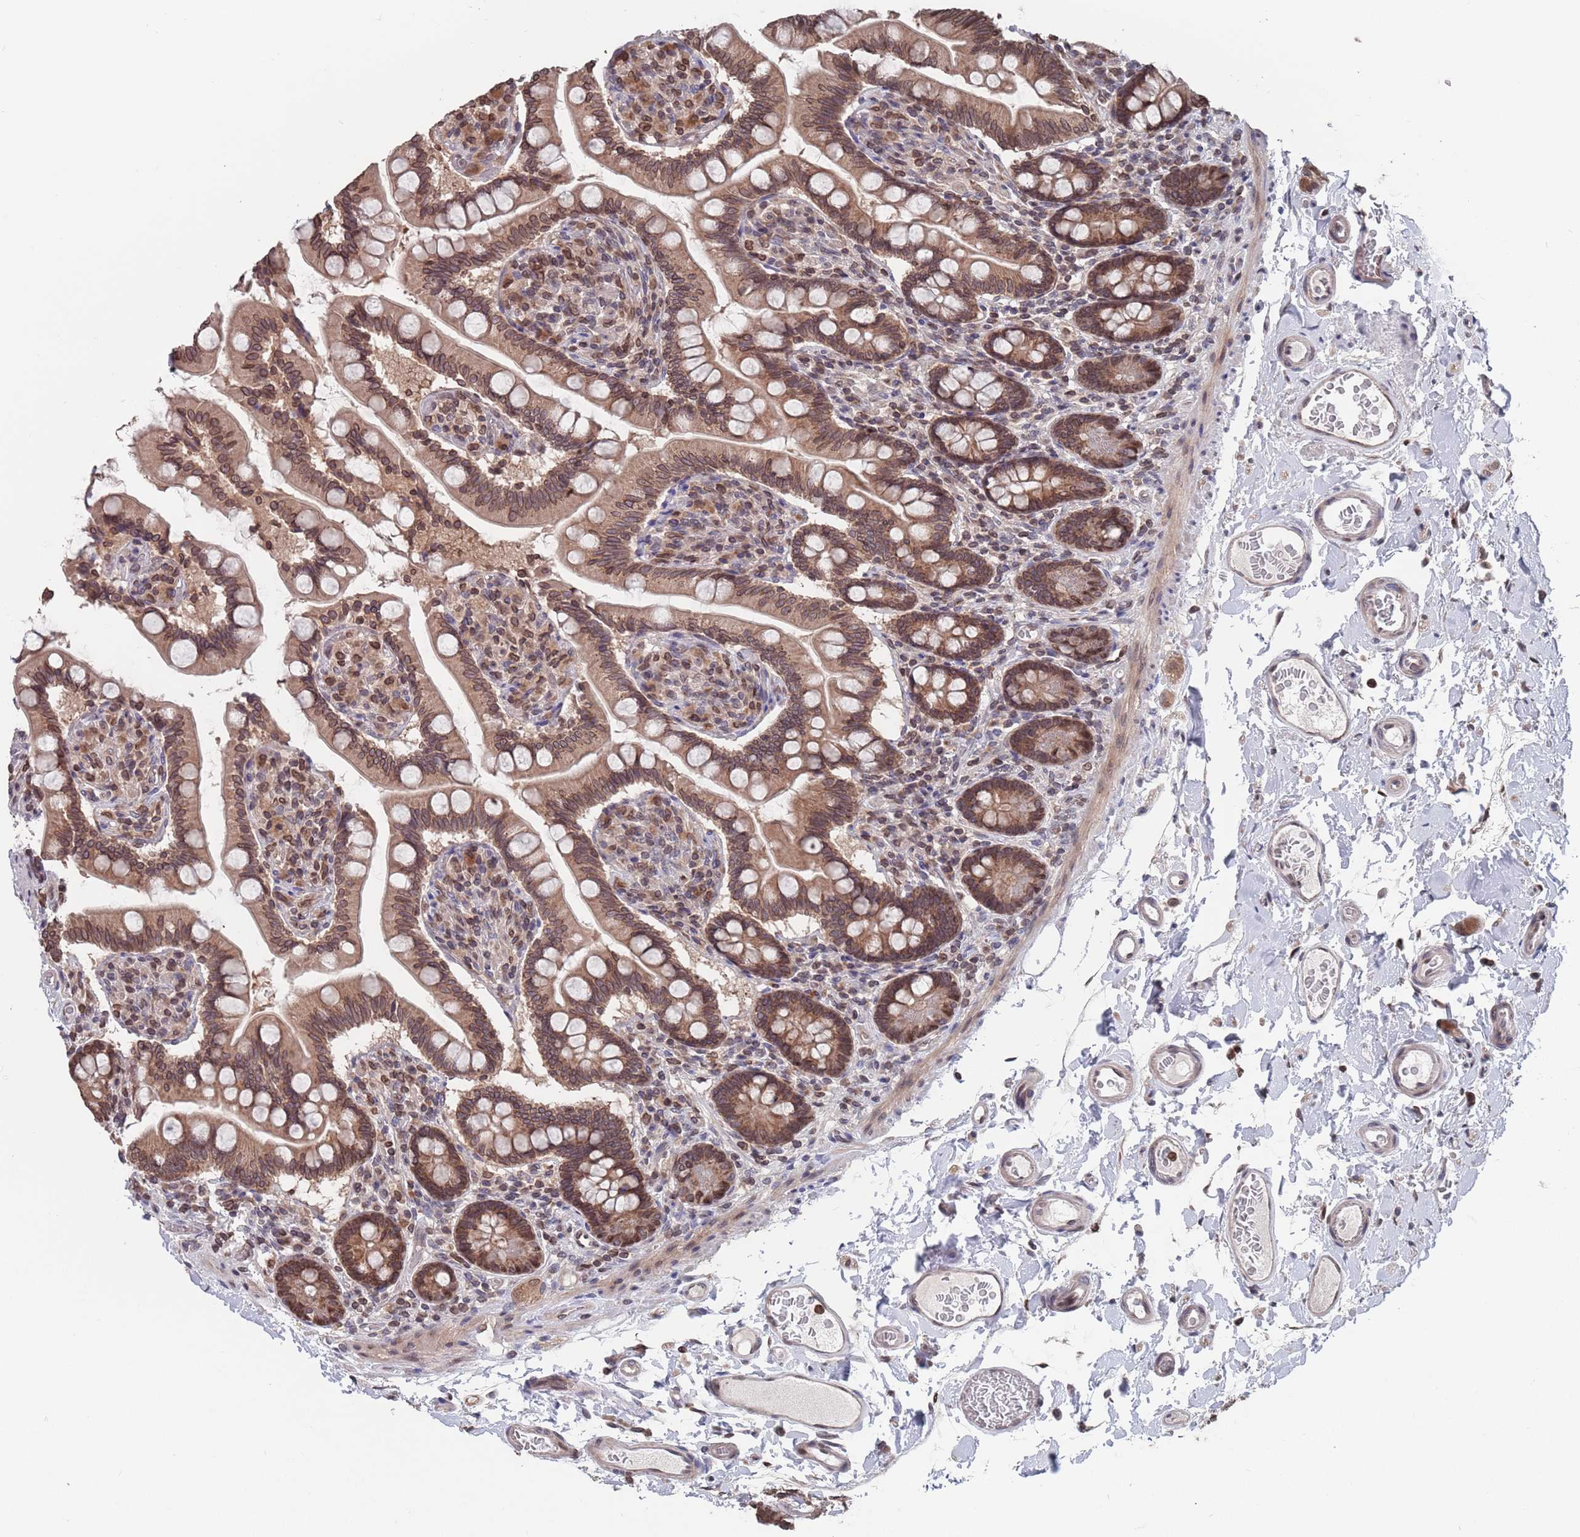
{"staining": {"intensity": "moderate", "quantity": ">75%", "location": "cytoplasmic/membranous,nuclear"}, "tissue": "small intestine", "cell_type": "Glandular cells", "image_type": "normal", "snomed": [{"axis": "morphology", "description": "Normal tissue, NOS"}, {"axis": "topography", "description": "Small intestine"}], "caption": "This histopathology image shows benign small intestine stained with immunohistochemistry to label a protein in brown. The cytoplasmic/membranous,nuclear of glandular cells show moderate positivity for the protein. Nuclei are counter-stained blue.", "gene": "SDHAF3", "patient": {"sex": "female", "age": 64}}